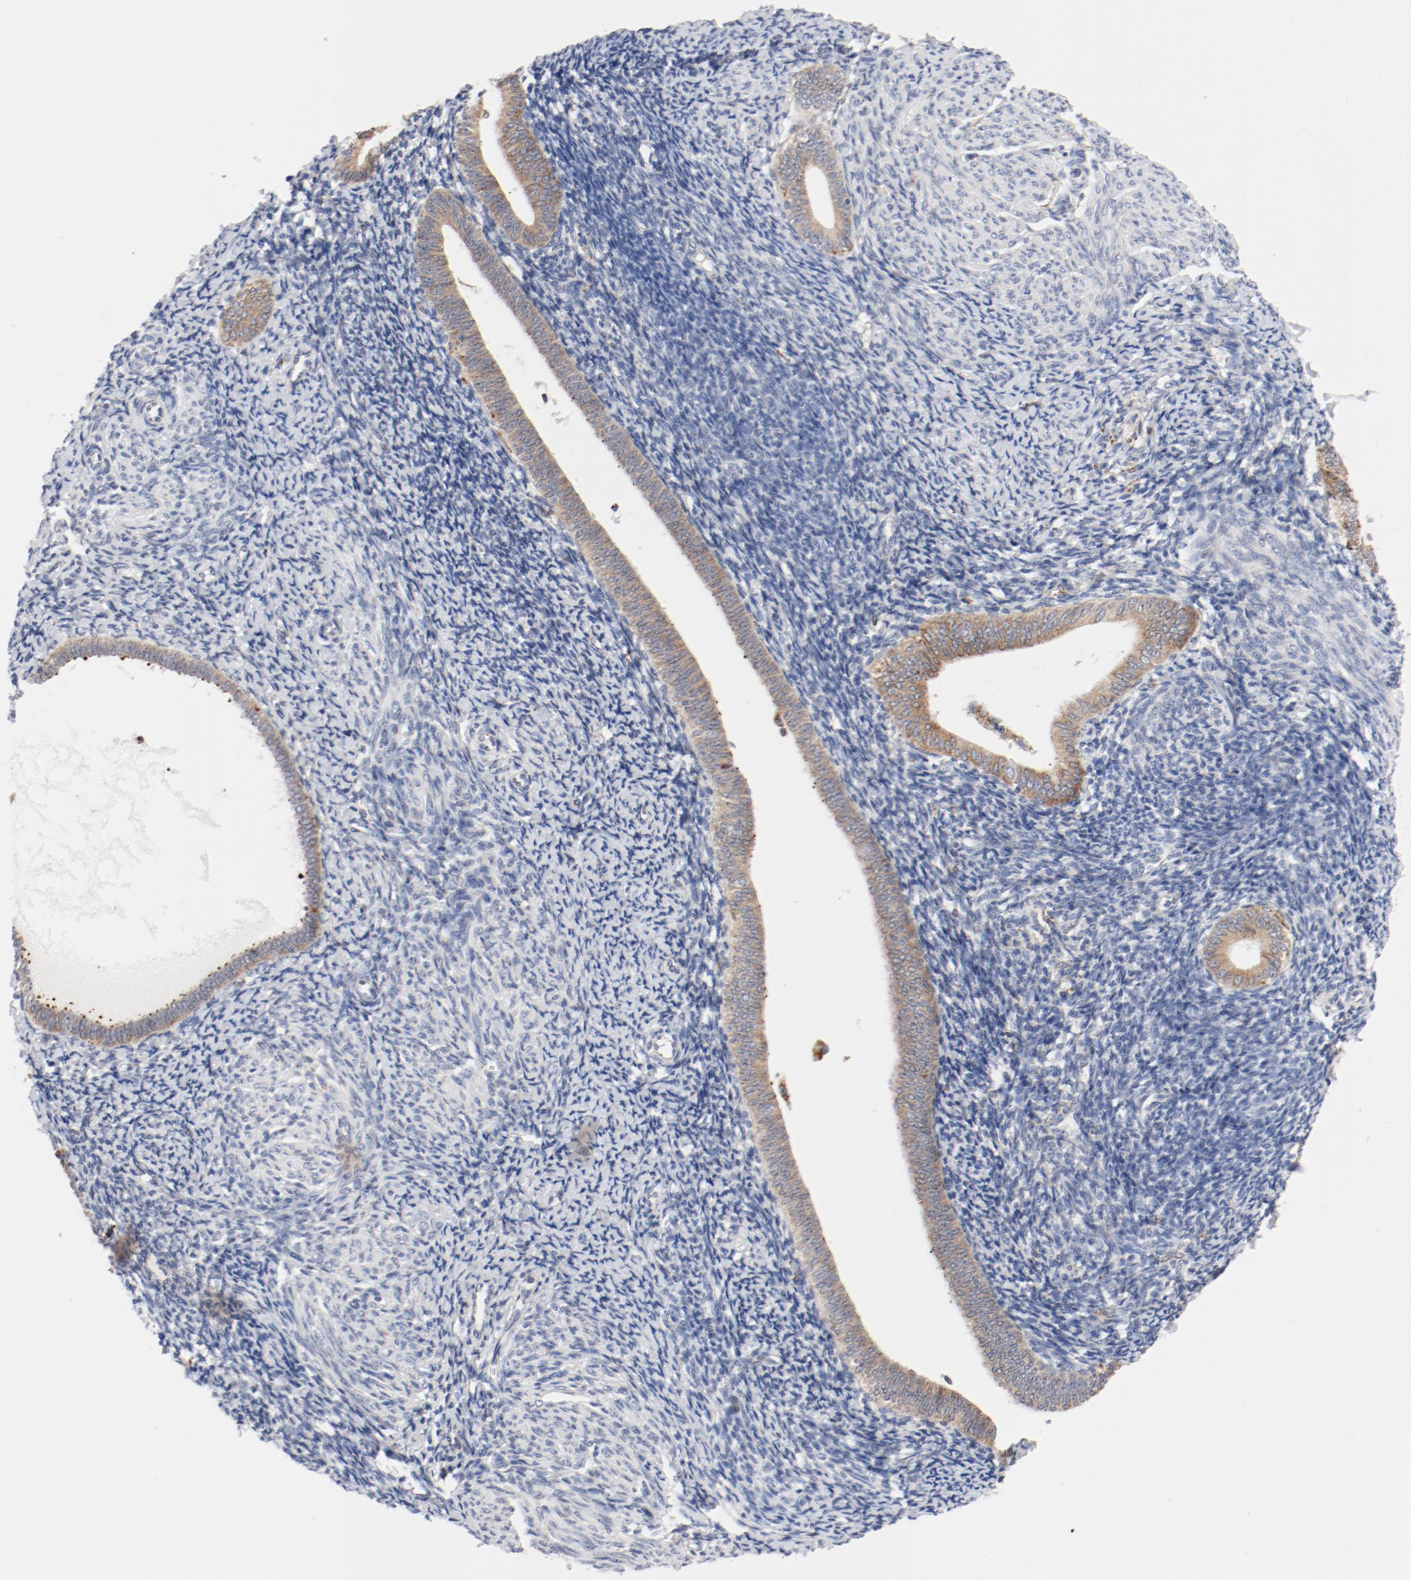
{"staining": {"intensity": "moderate", "quantity": "25%-75%", "location": "cytoplasmic/membranous"}, "tissue": "endometrium", "cell_type": "Cells in endometrial stroma", "image_type": "normal", "snomed": [{"axis": "morphology", "description": "Normal tissue, NOS"}, {"axis": "topography", "description": "Endometrium"}], "caption": "Immunohistochemistry of benign human endometrium displays medium levels of moderate cytoplasmic/membranous expression in about 25%-75% of cells in endometrial stroma. (DAB (3,3'-diaminobenzidine) = brown stain, brightfield microscopy at high magnification).", "gene": "PDPK1", "patient": {"sex": "female", "age": 57}}